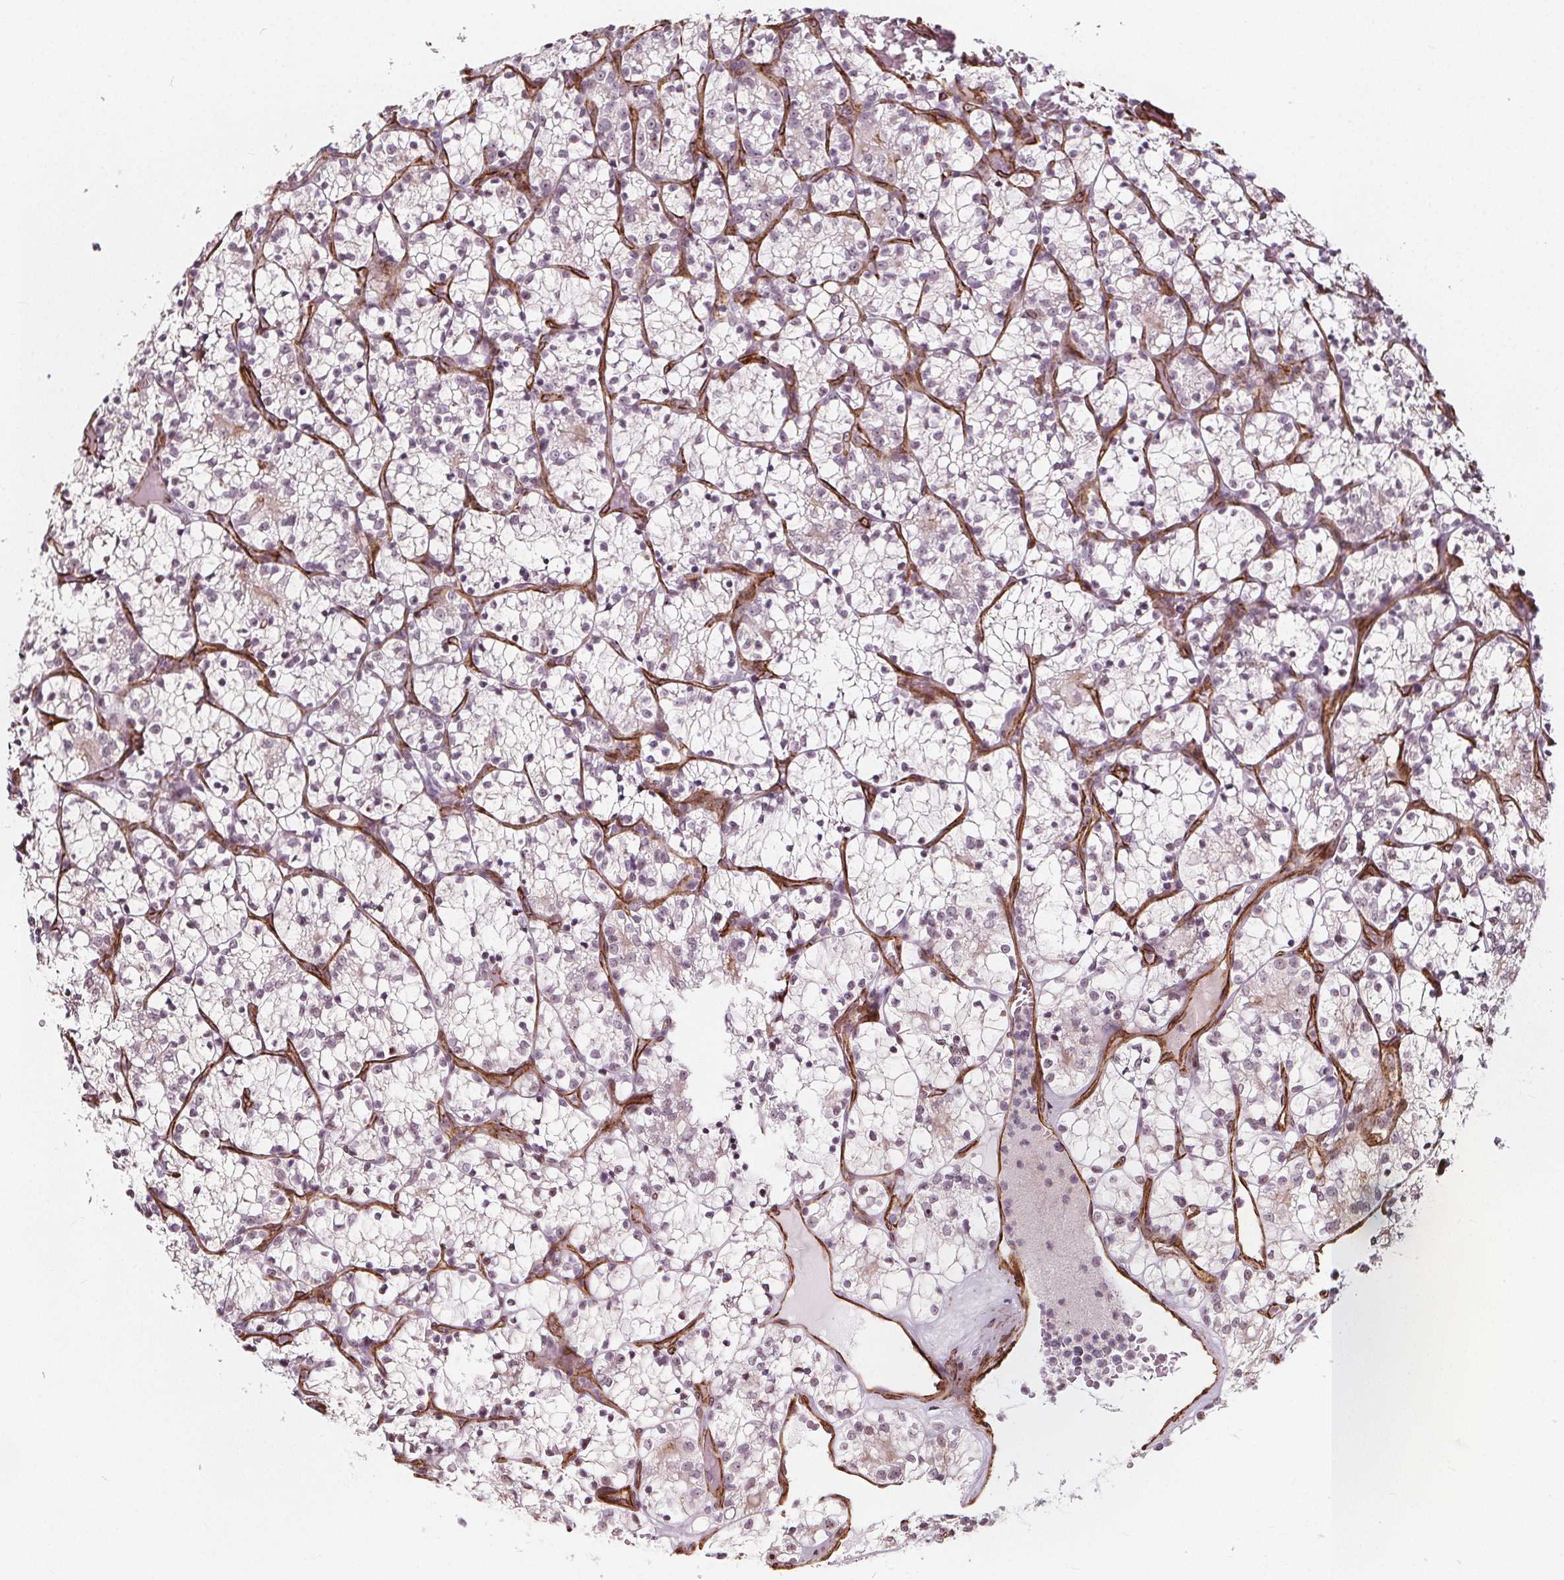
{"staining": {"intensity": "negative", "quantity": "none", "location": "none"}, "tissue": "renal cancer", "cell_type": "Tumor cells", "image_type": "cancer", "snomed": [{"axis": "morphology", "description": "Adenocarcinoma, NOS"}, {"axis": "topography", "description": "Kidney"}], "caption": "Immunohistochemistry (IHC) photomicrograph of neoplastic tissue: human renal cancer stained with DAB (3,3'-diaminobenzidine) reveals no significant protein positivity in tumor cells.", "gene": "HAS1", "patient": {"sex": "female", "age": 69}}